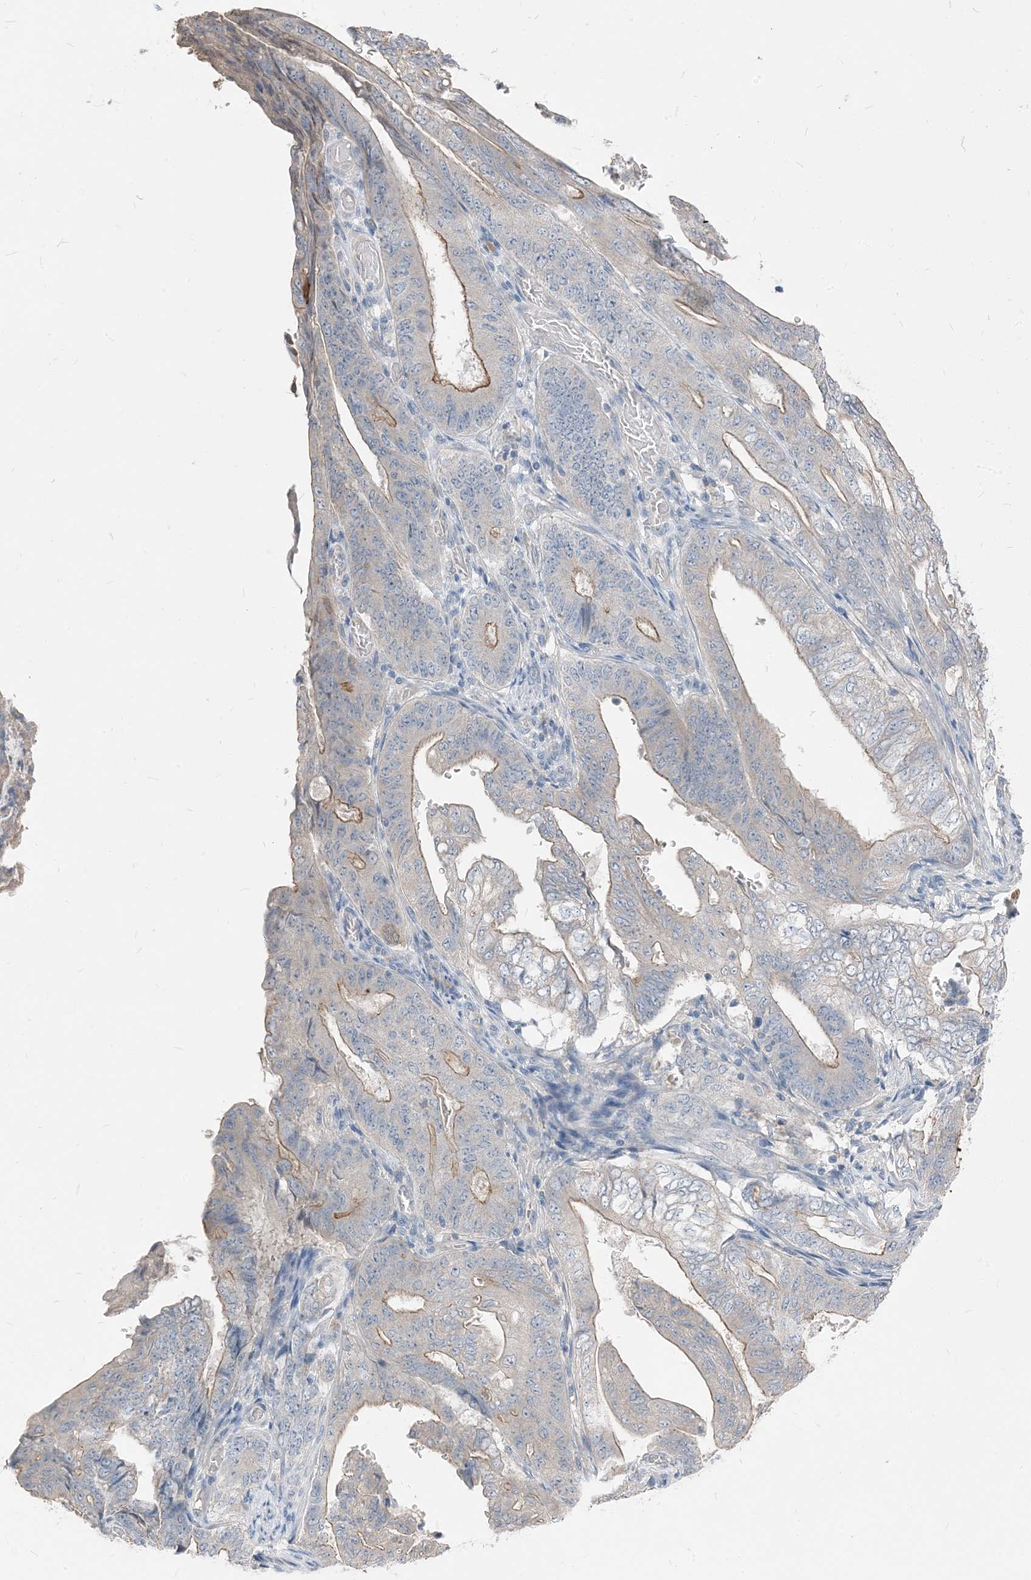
{"staining": {"intensity": "moderate", "quantity": "<25%", "location": "cytoplasmic/membranous"}, "tissue": "stomach cancer", "cell_type": "Tumor cells", "image_type": "cancer", "snomed": [{"axis": "morphology", "description": "Adenocarcinoma, NOS"}, {"axis": "topography", "description": "Stomach"}], "caption": "An immunohistochemistry photomicrograph of tumor tissue is shown. Protein staining in brown shows moderate cytoplasmic/membranous positivity in adenocarcinoma (stomach) within tumor cells. Nuclei are stained in blue.", "gene": "NCOA7", "patient": {"sex": "female", "age": 73}}